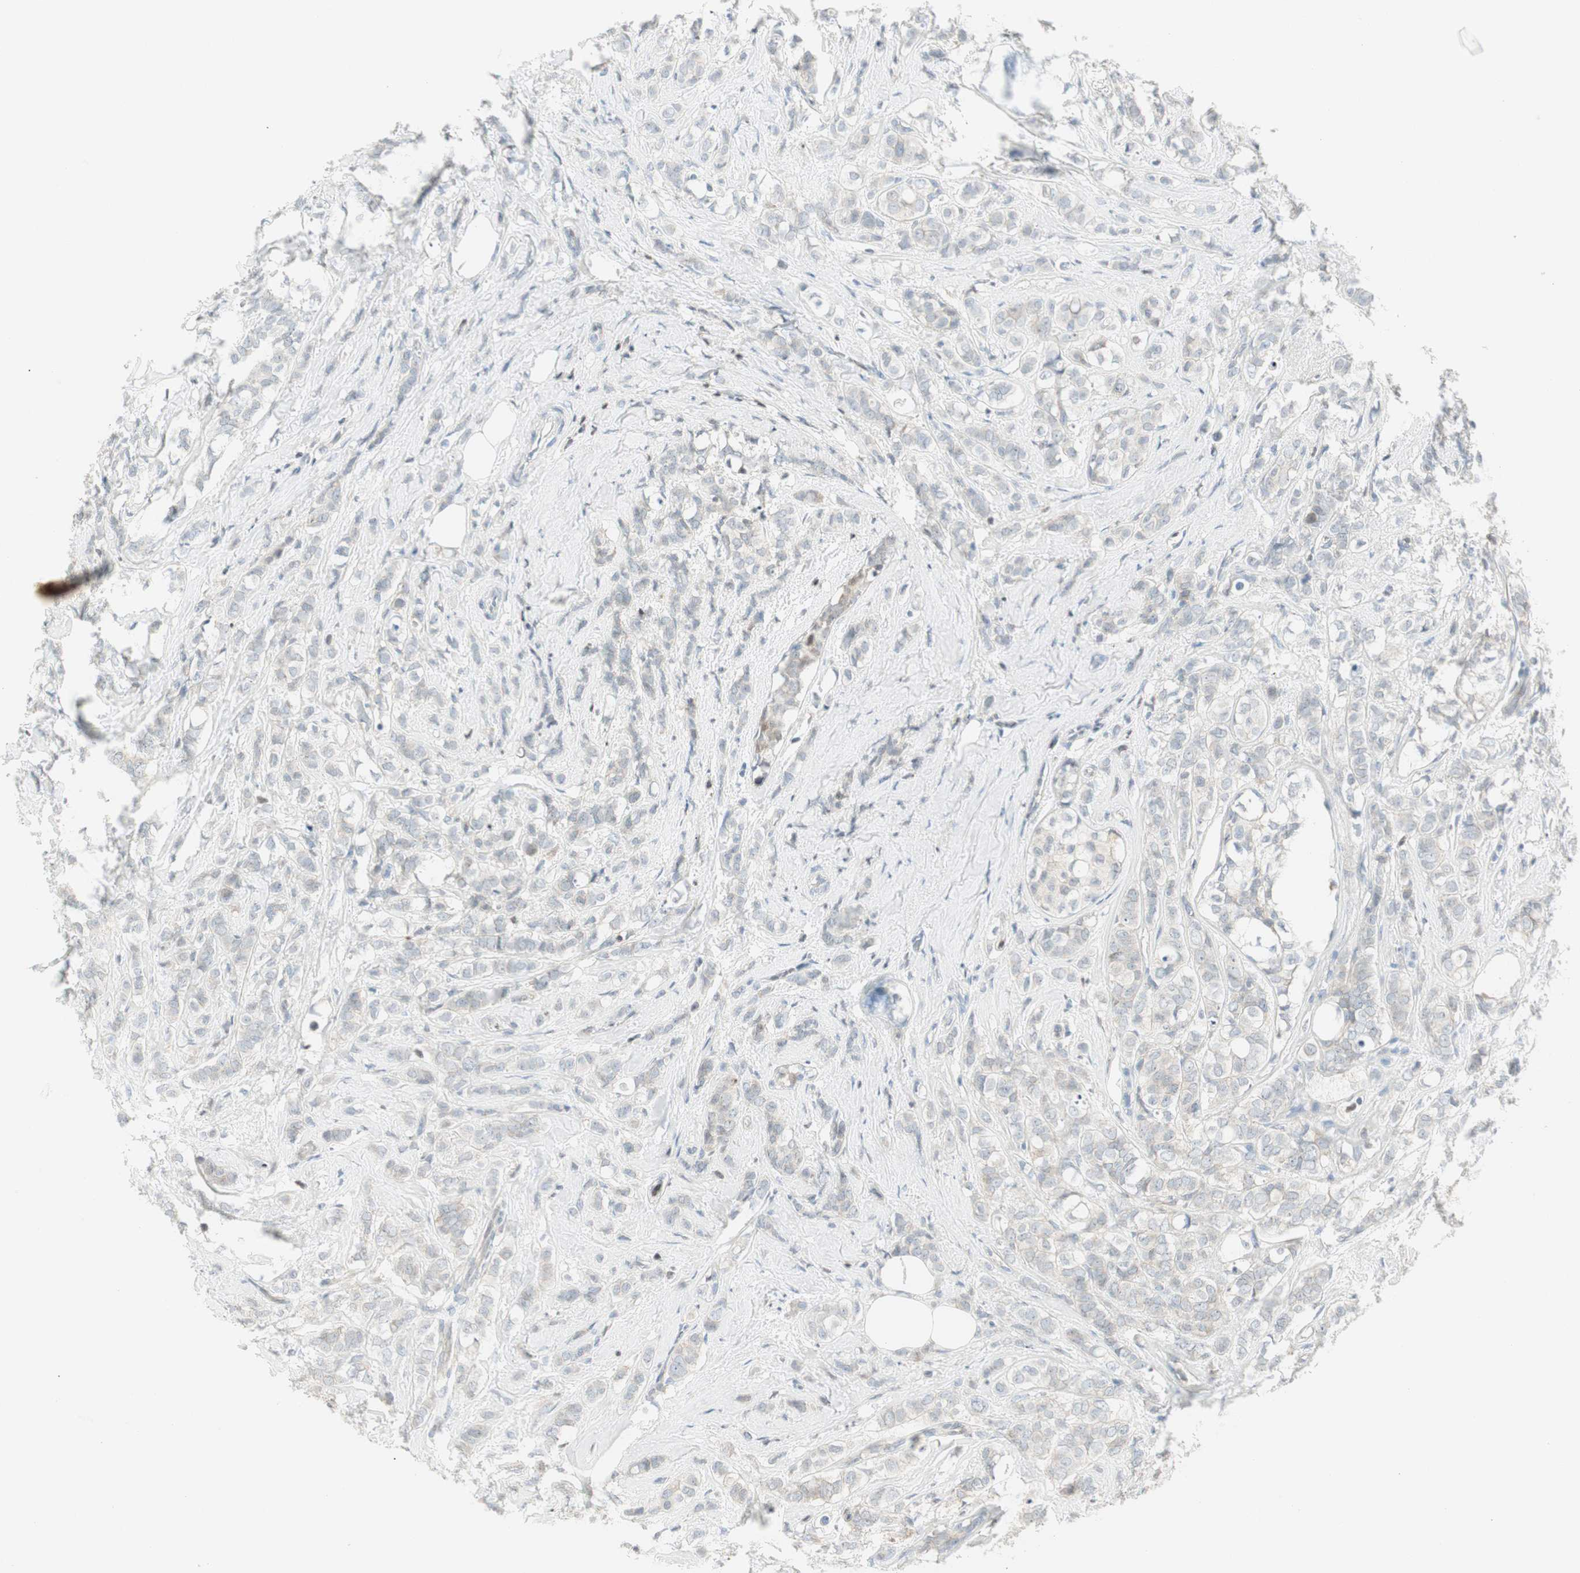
{"staining": {"intensity": "negative", "quantity": "none", "location": "none"}, "tissue": "breast cancer", "cell_type": "Tumor cells", "image_type": "cancer", "snomed": [{"axis": "morphology", "description": "Lobular carcinoma"}, {"axis": "topography", "description": "Breast"}], "caption": "An image of breast lobular carcinoma stained for a protein displays no brown staining in tumor cells.", "gene": "PPP1CA", "patient": {"sex": "female", "age": 60}}